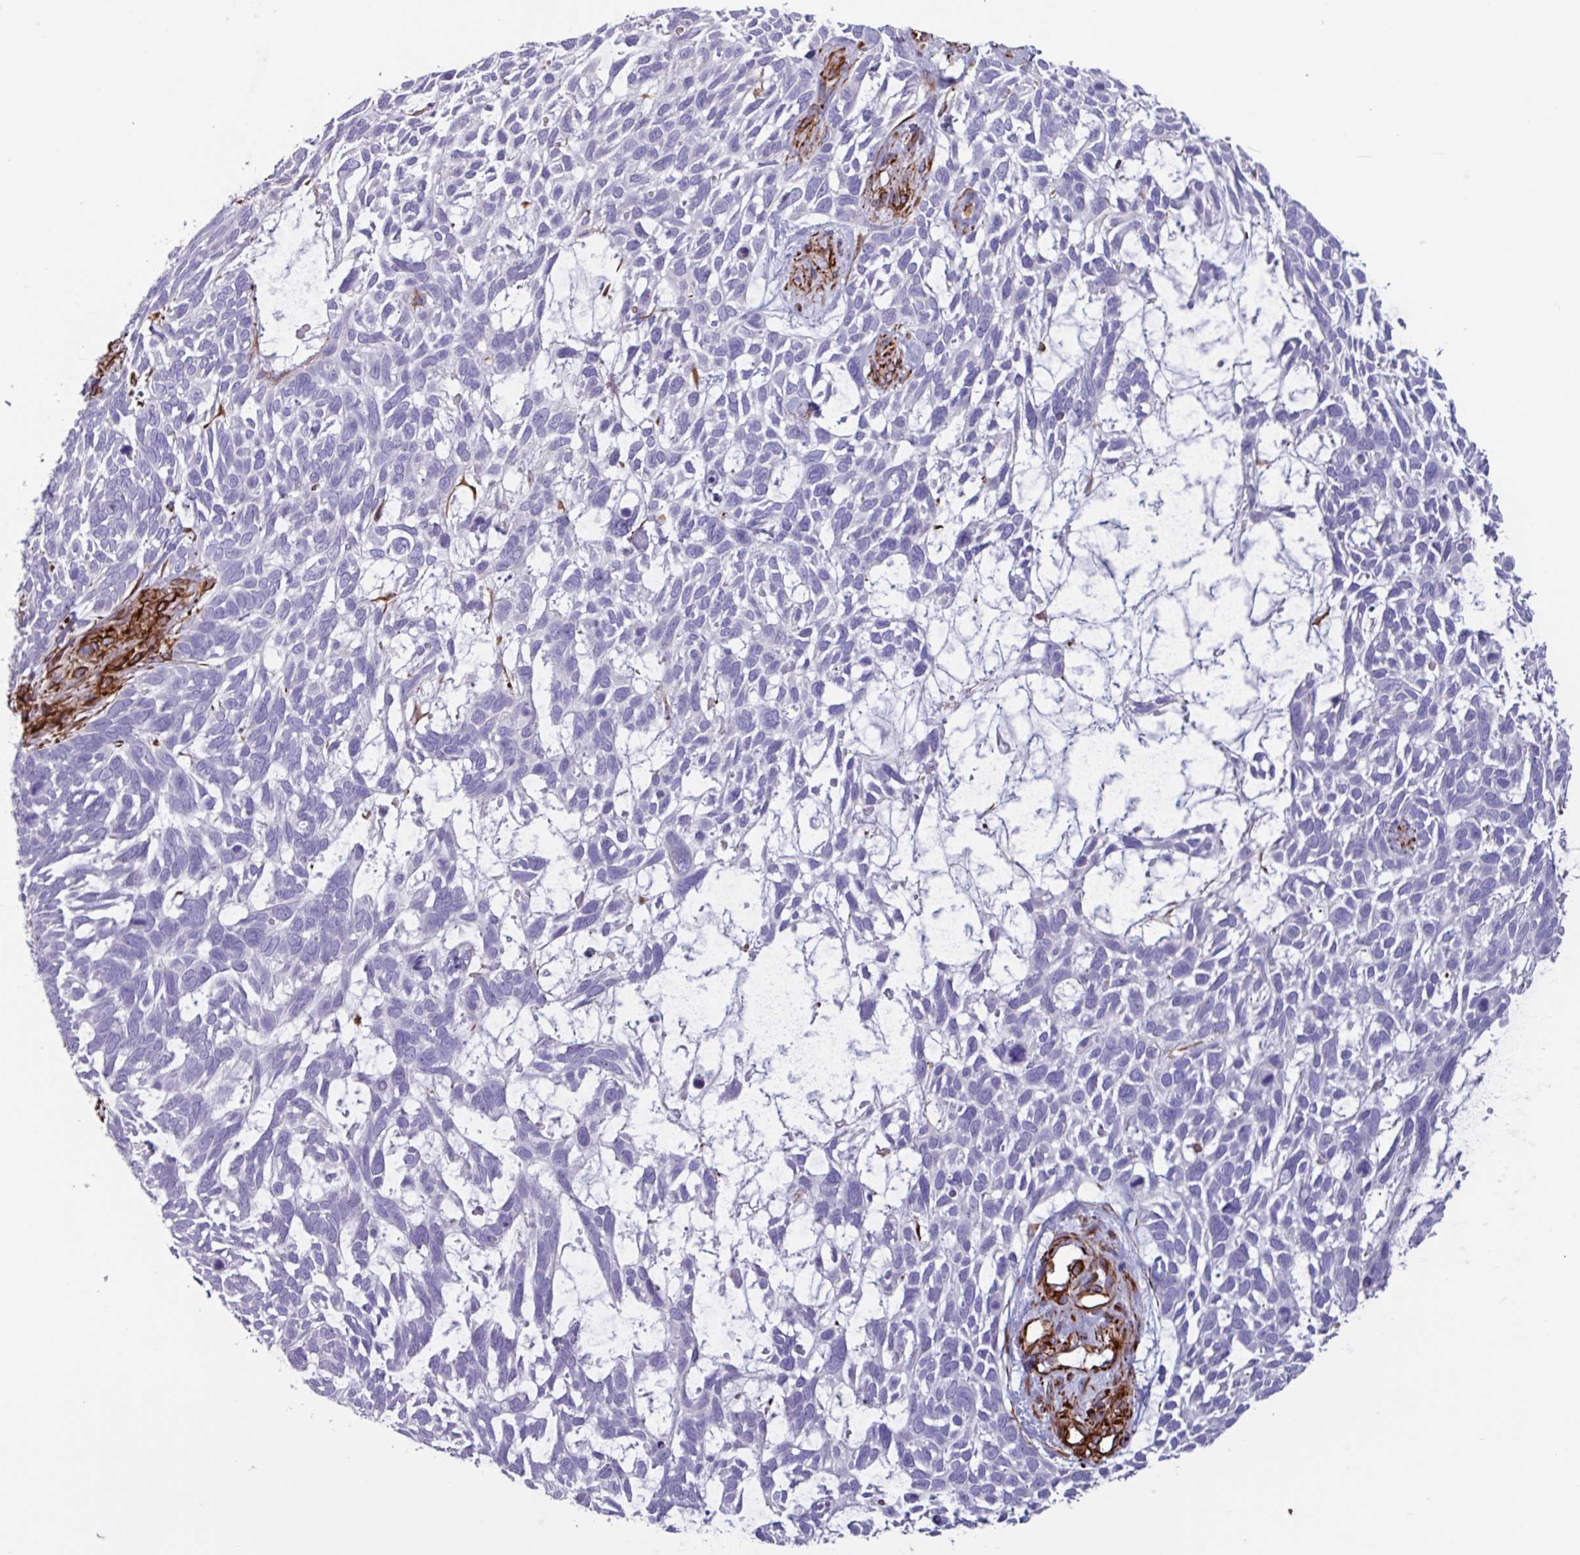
{"staining": {"intensity": "negative", "quantity": "none", "location": "none"}, "tissue": "skin cancer", "cell_type": "Tumor cells", "image_type": "cancer", "snomed": [{"axis": "morphology", "description": "Basal cell carcinoma"}, {"axis": "topography", "description": "Skin"}], "caption": "Human skin basal cell carcinoma stained for a protein using IHC reveals no staining in tumor cells.", "gene": "BTD", "patient": {"sex": "male", "age": 88}}